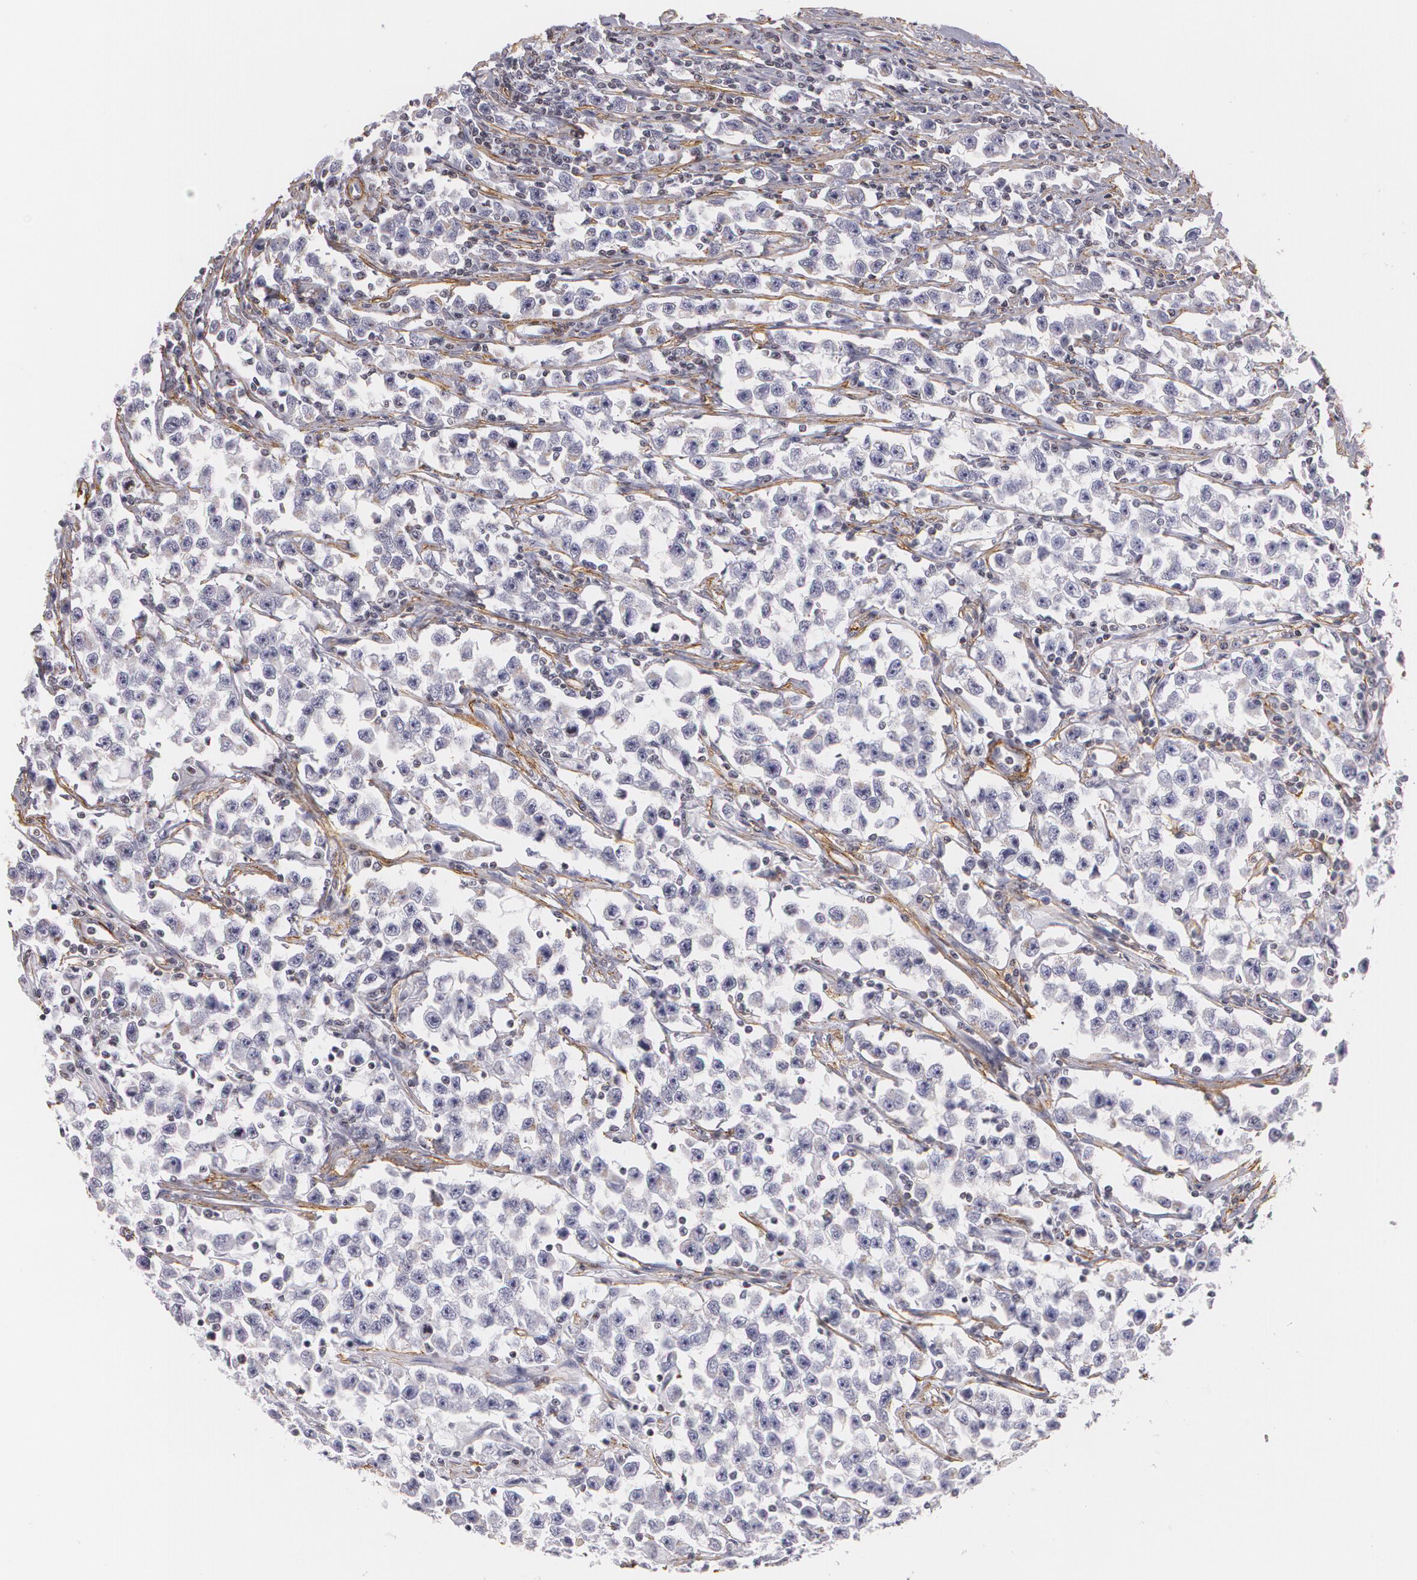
{"staining": {"intensity": "negative", "quantity": "none", "location": "none"}, "tissue": "testis cancer", "cell_type": "Tumor cells", "image_type": "cancer", "snomed": [{"axis": "morphology", "description": "Seminoma, NOS"}, {"axis": "topography", "description": "Testis"}], "caption": "High magnification brightfield microscopy of testis cancer (seminoma) stained with DAB (brown) and counterstained with hematoxylin (blue): tumor cells show no significant positivity.", "gene": "VAMP1", "patient": {"sex": "male", "age": 33}}